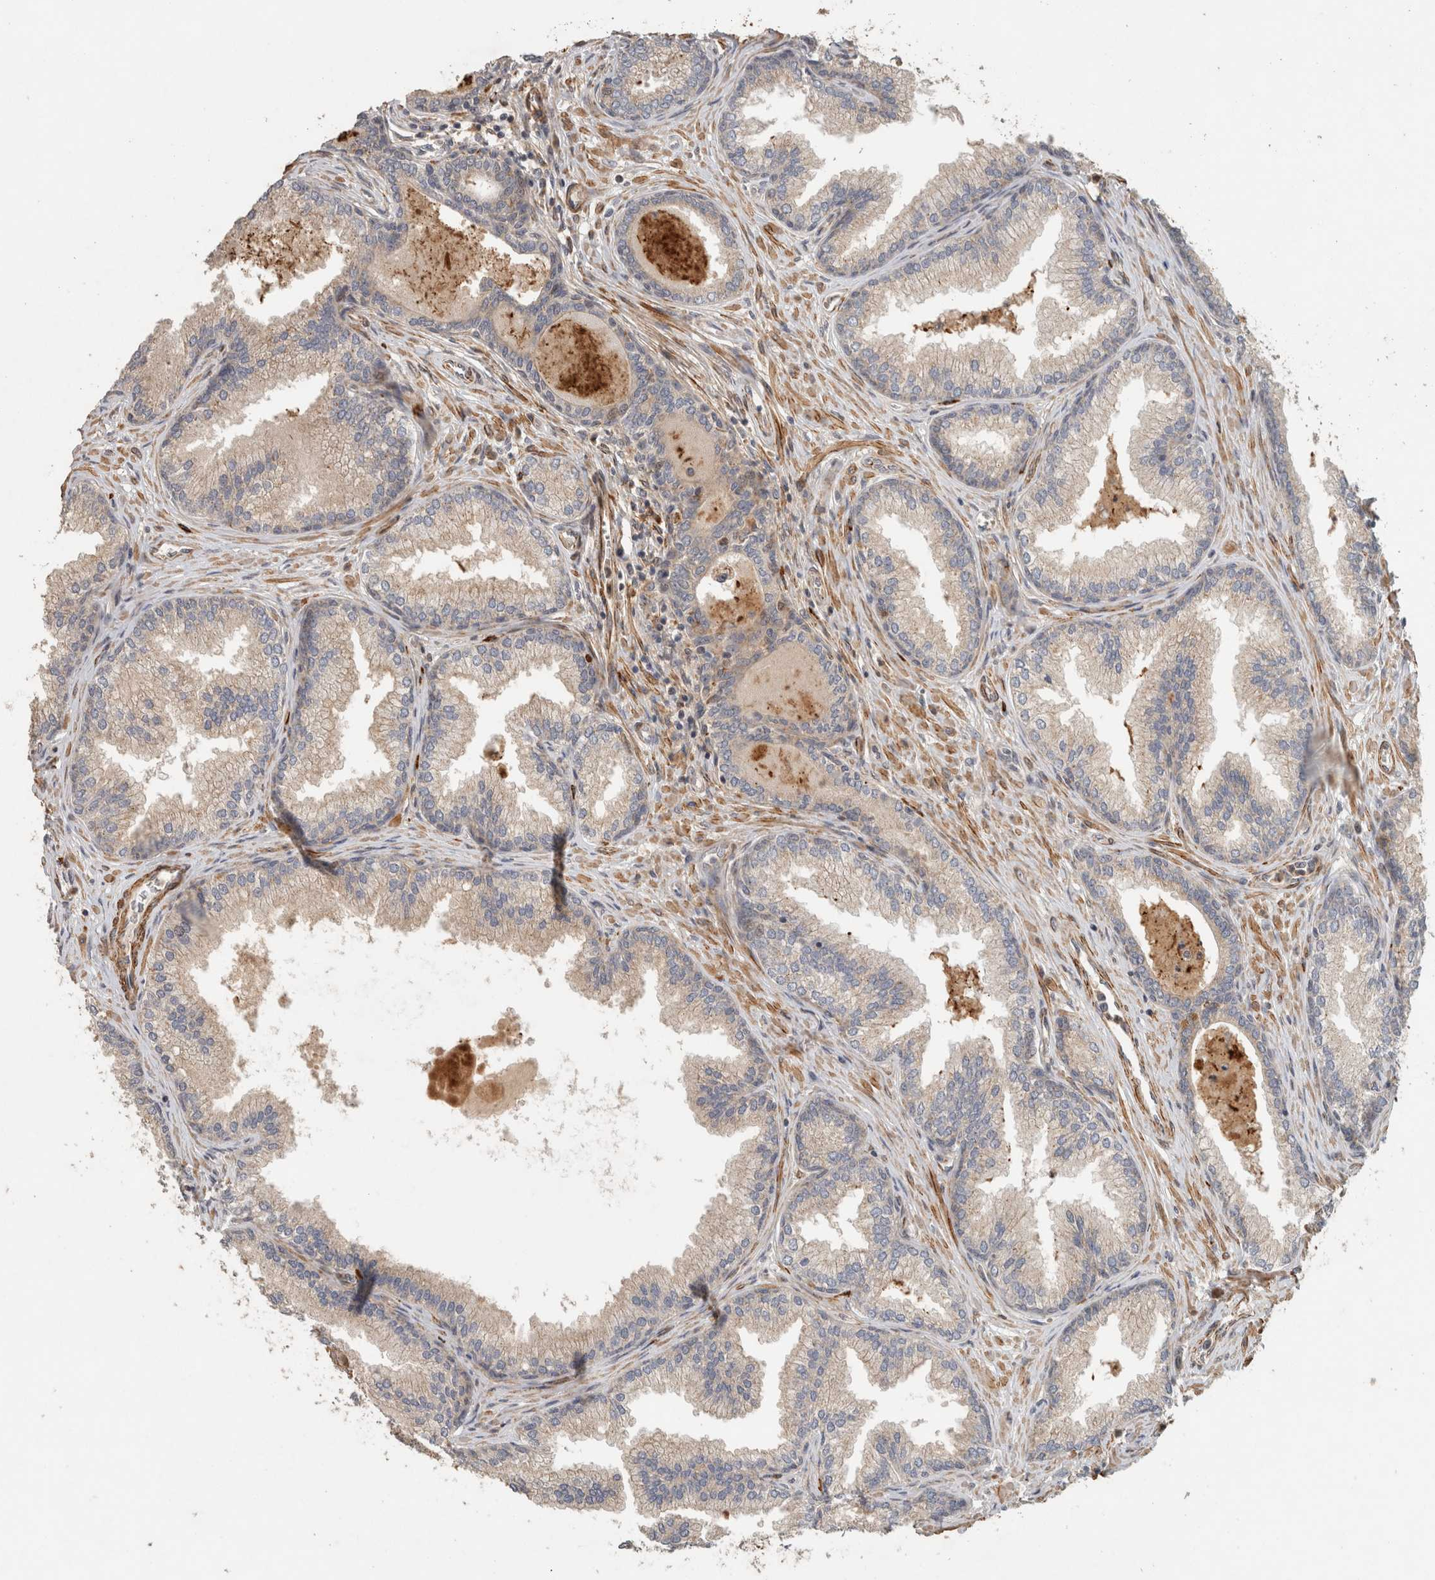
{"staining": {"intensity": "moderate", "quantity": "25%-75%", "location": "cytoplasmic/membranous"}, "tissue": "prostate cancer", "cell_type": "Tumor cells", "image_type": "cancer", "snomed": [{"axis": "morphology", "description": "Adenocarcinoma, High grade"}, {"axis": "topography", "description": "Prostate"}], "caption": "Human prostate cancer (high-grade adenocarcinoma) stained with a brown dye displays moderate cytoplasmic/membranous positive expression in approximately 25%-75% of tumor cells.", "gene": "SIPA1L2", "patient": {"sex": "male", "age": 70}}